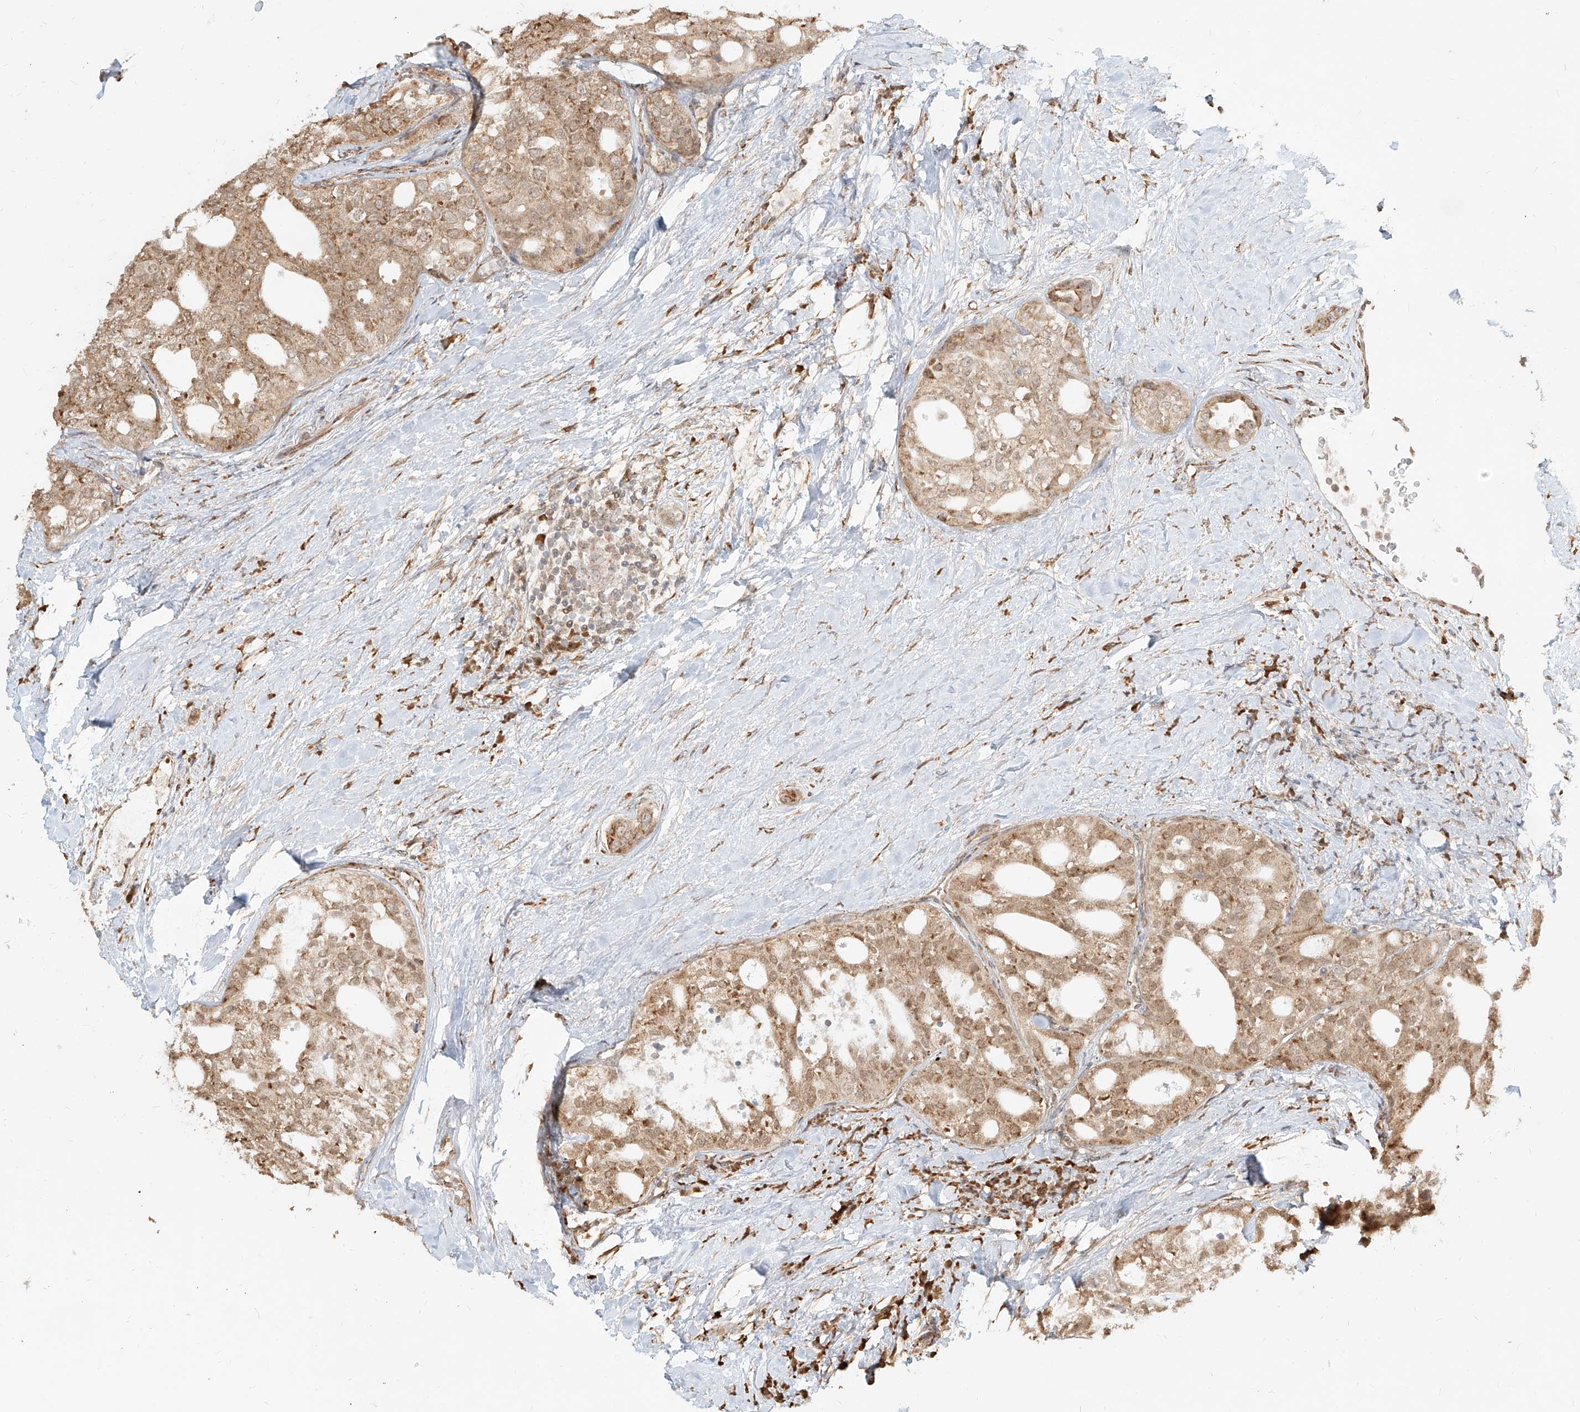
{"staining": {"intensity": "moderate", "quantity": ">75%", "location": "cytoplasmic/membranous"}, "tissue": "thyroid cancer", "cell_type": "Tumor cells", "image_type": "cancer", "snomed": [{"axis": "morphology", "description": "Follicular adenoma carcinoma, NOS"}, {"axis": "topography", "description": "Thyroid gland"}], "caption": "The histopathology image displays immunohistochemical staining of thyroid cancer (follicular adenoma carcinoma). There is moderate cytoplasmic/membranous expression is seen in about >75% of tumor cells.", "gene": "UBE2K", "patient": {"sex": "male", "age": 75}}